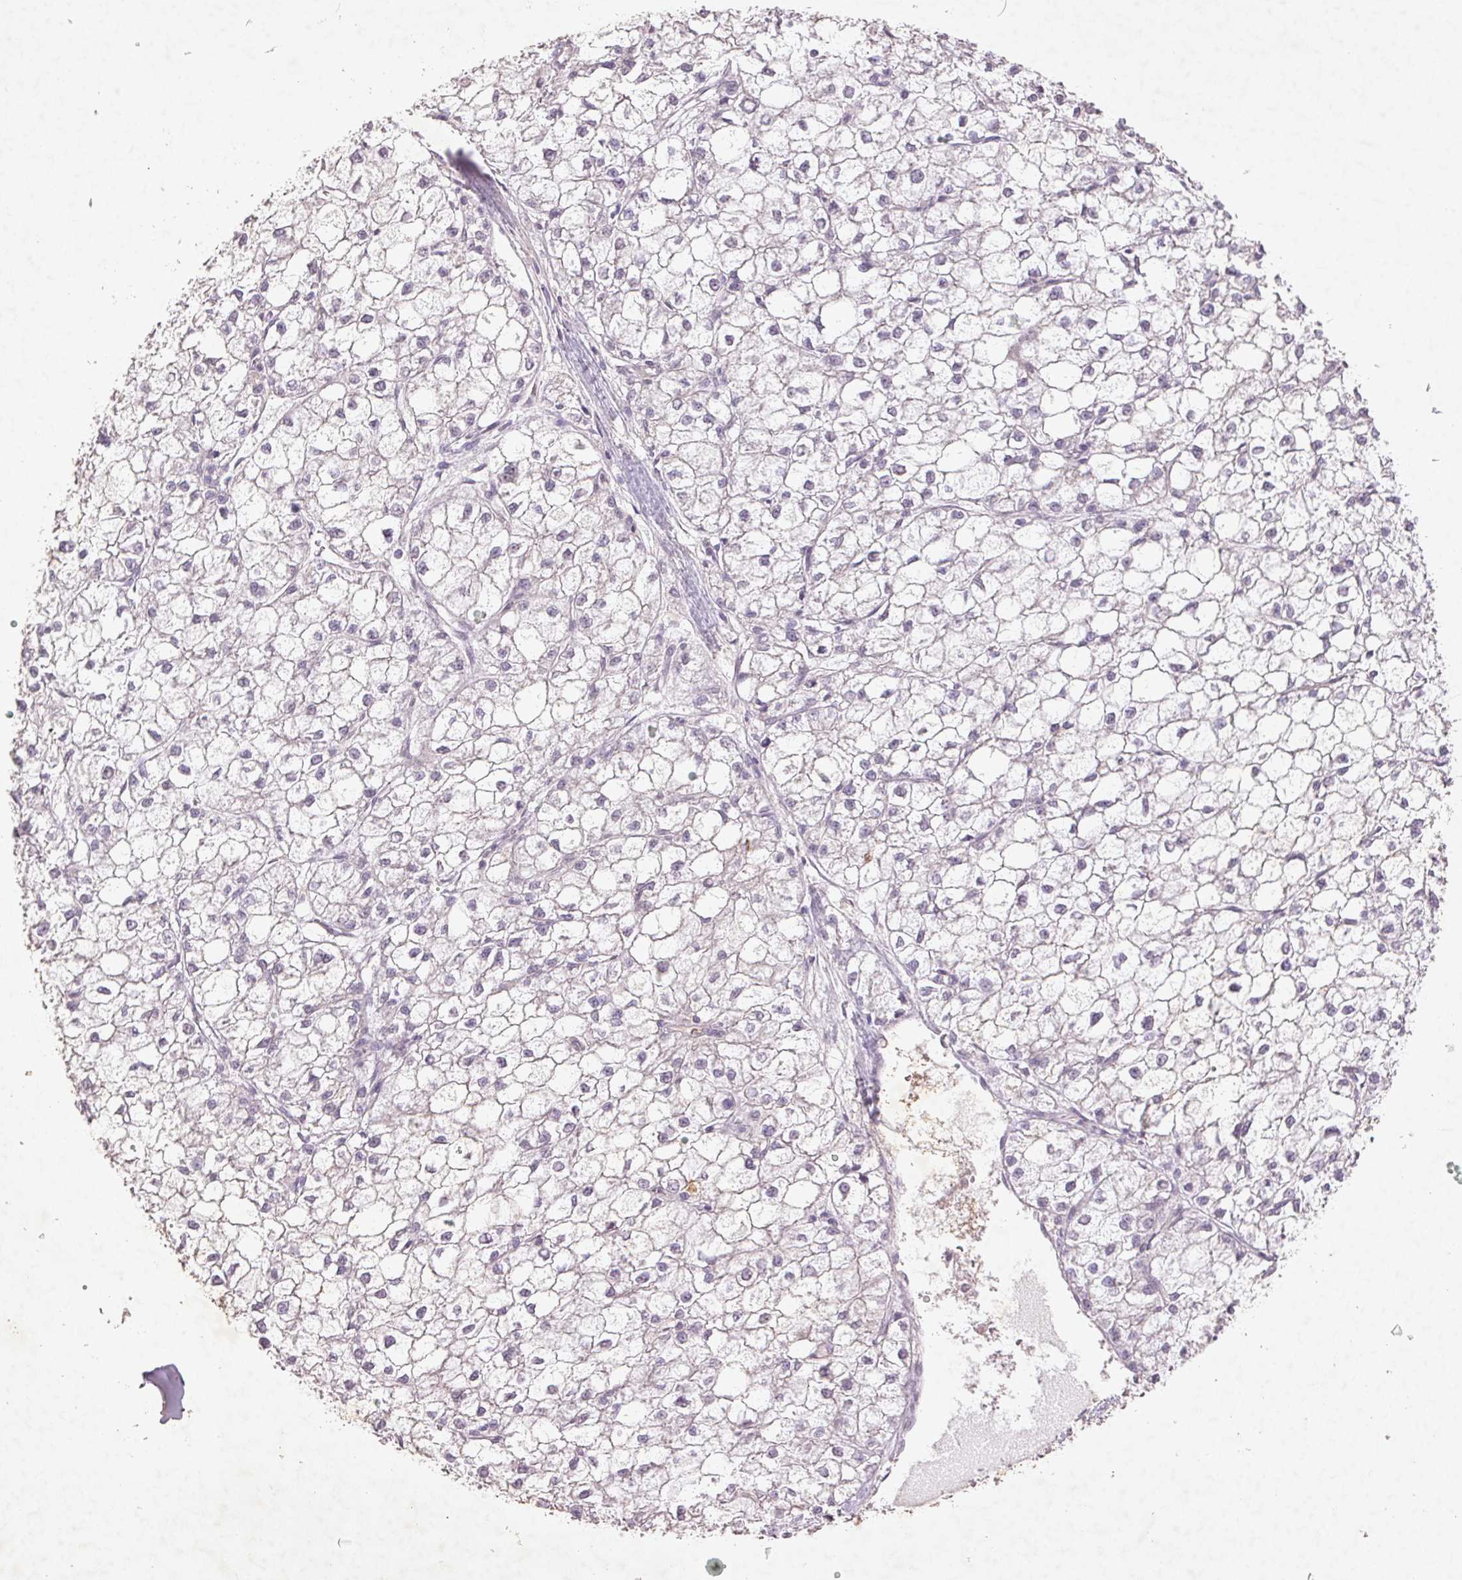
{"staining": {"intensity": "negative", "quantity": "none", "location": "none"}, "tissue": "liver cancer", "cell_type": "Tumor cells", "image_type": "cancer", "snomed": [{"axis": "morphology", "description": "Carcinoma, Hepatocellular, NOS"}, {"axis": "topography", "description": "Liver"}], "caption": "Human hepatocellular carcinoma (liver) stained for a protein using IHC shows no expression in tumor cells.", "gene": "FAM168B", "patient": {"sex": "female", "age": 43}}